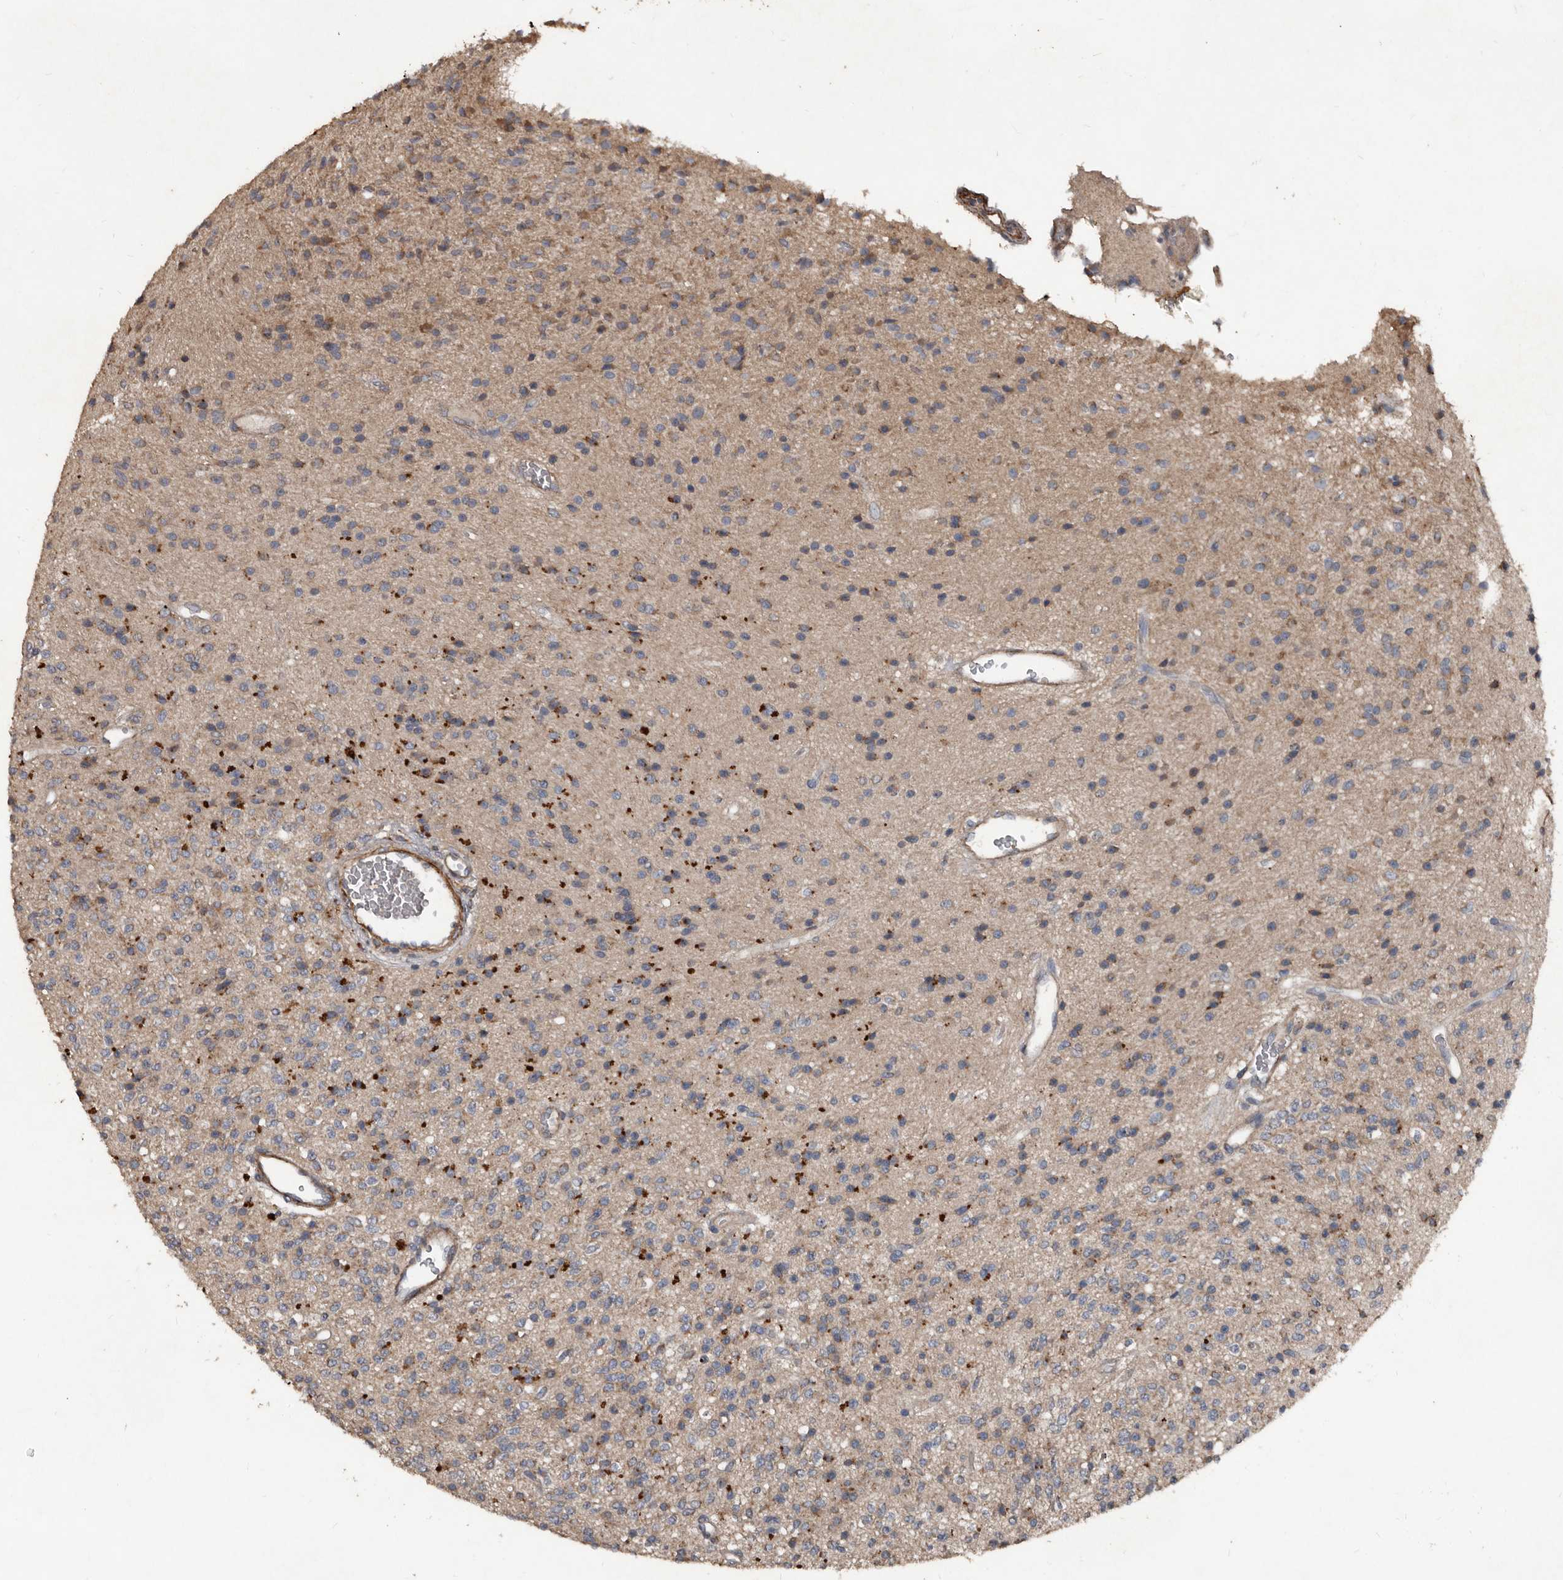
{"staining": {"intensity": "negative", "quantity": "none", "location": "none"}, "tissue": "glioma", "cell_type": "Tumor cells", "image_type": "cancer", "snomed": [{"axis": "morphology", "description": "Glioma, malignant, High grade"}, {"axis": "topography", "description": "Brain"}], "caption": "Histopathology image shows no protein expression in tumor cells of glioma tissue.", "gene": "GREB1", "patient": {"sex": "male", "age": 34}}